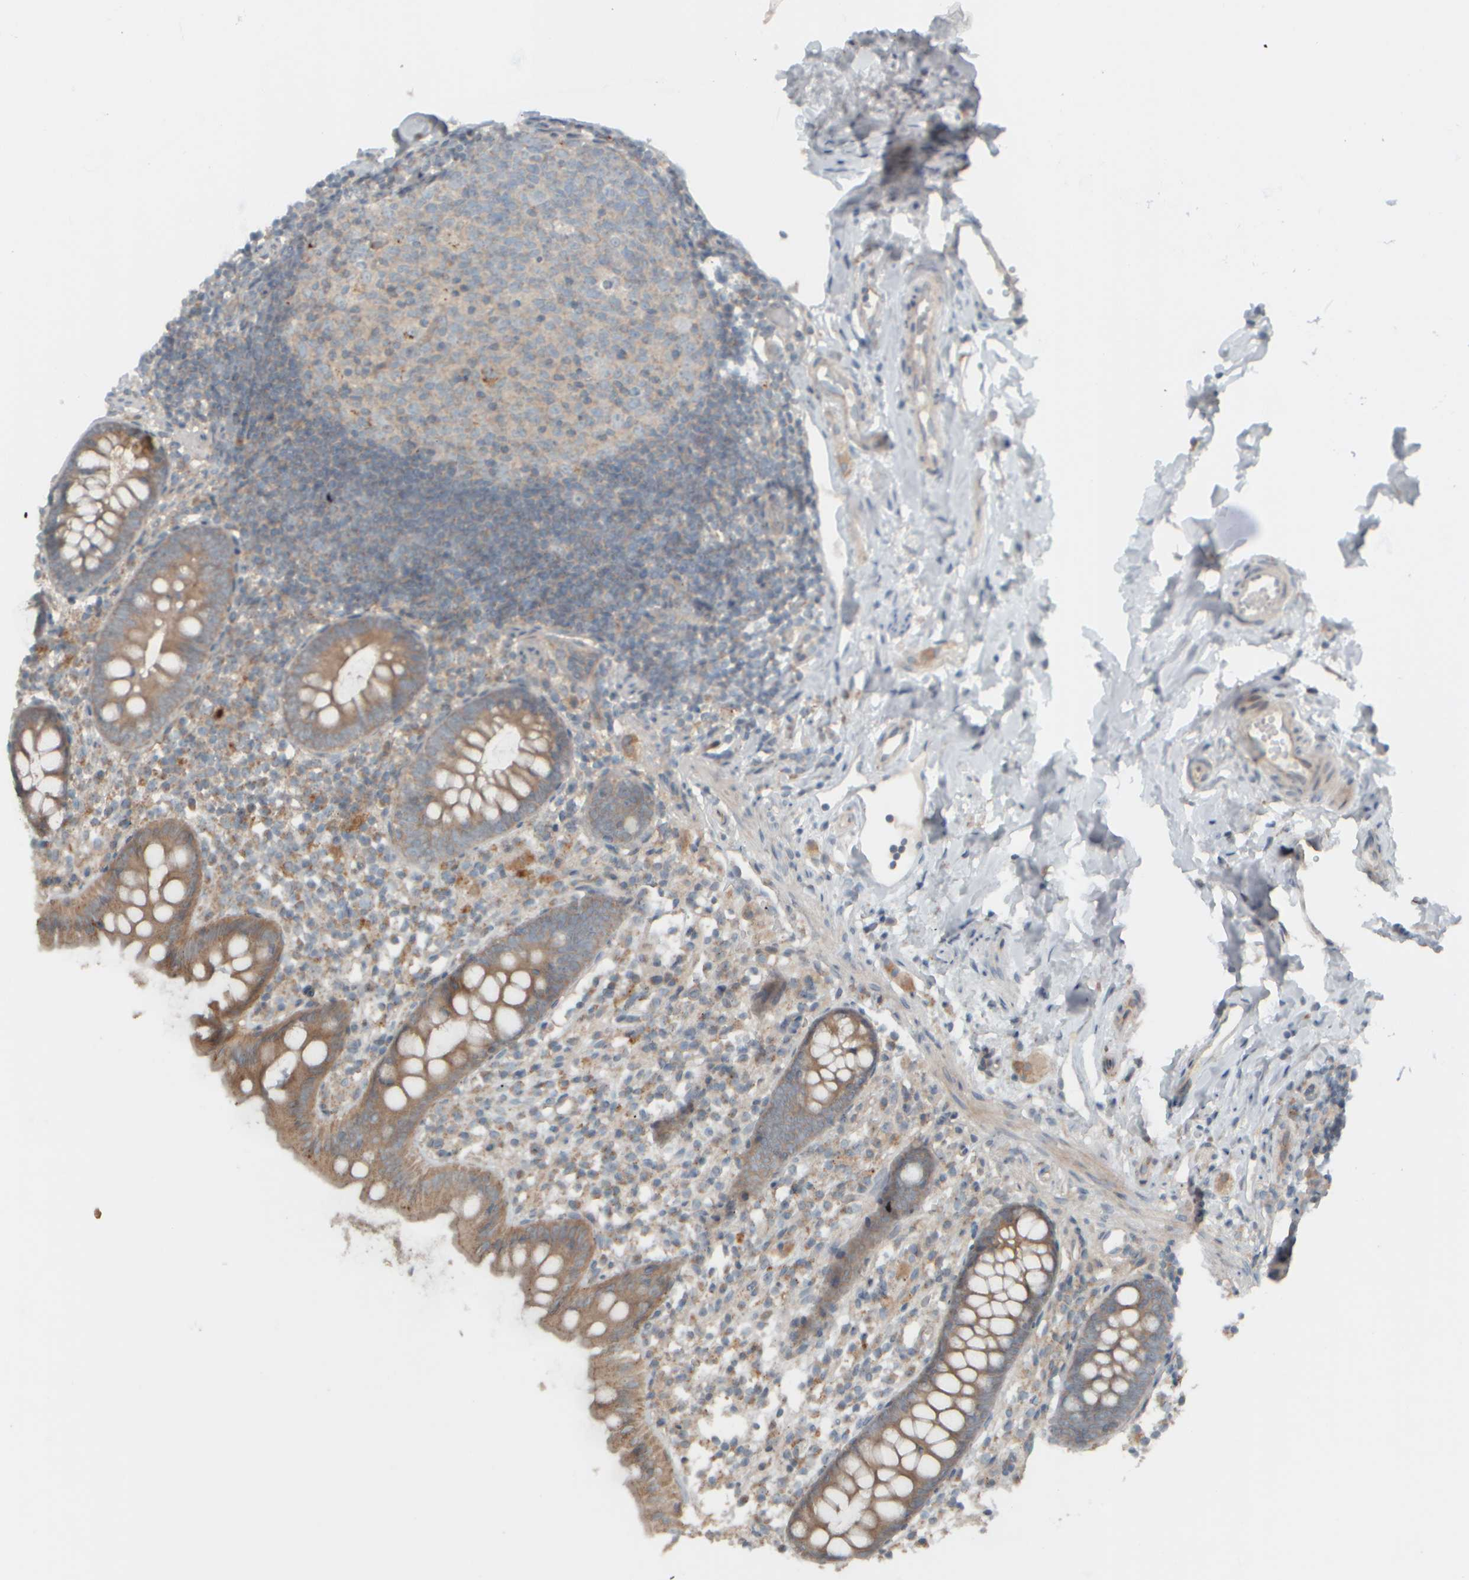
{"staining": {"intensity": "moderate", "quantity": ">75%", "location": "cytoplasmic/membranous"}, "tissue": "appendix", "cell_type": "Glandular cells", "image_type": "normal", "snomed": [{"axis": "morphology", "description": "Normal tissue, NOS"}, {"axis": "topography", "description": "Appendix"}], "caption": "Brown immunohistochemical staining in unremarkable human appendix displays moderate cytoplasmic/membranous positivity in approximately >75% of glandular cells.", "gene": "HGS", "patient": {"sex": "female", "age": 20}}